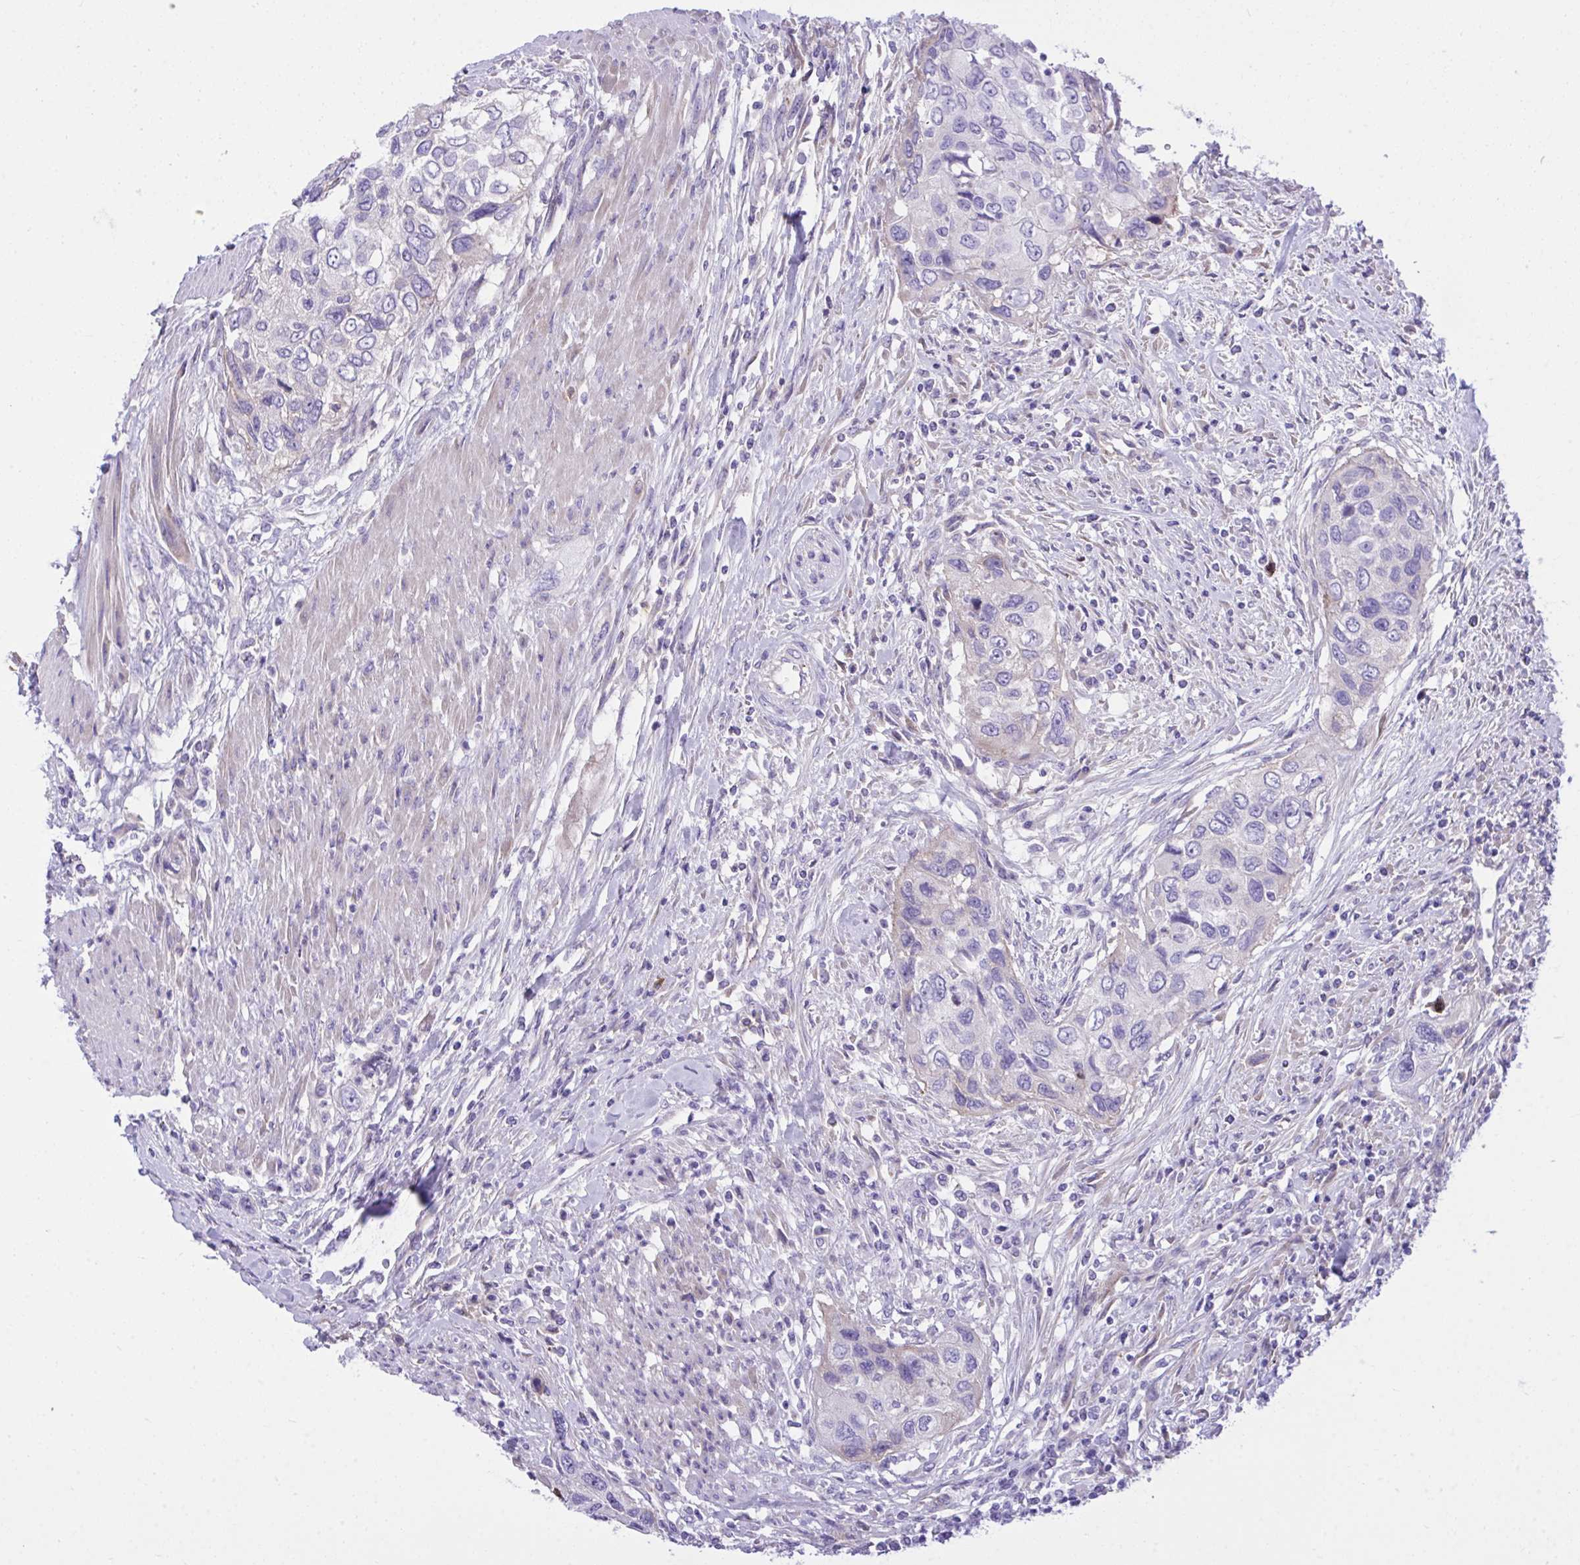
{"staining": {"intensity": "negative", "quantity": "none", "location": "none"}, "tissue": "urothelial cancer", "cell_type": "Tumor cells", "image_type": "cancer", "snomed": [{"axis": "morphology", "description": "Urothelial carcinoma, High grade"}, {"axis": "topography", "description": "Urinary bladder"}], "caption": "Urothelial carcinoma (high-grade) stained for a protein using IHC displays no positivity tumor cells.", "gene": "HRG", "patient": {"sex": "female", "age": 60}}